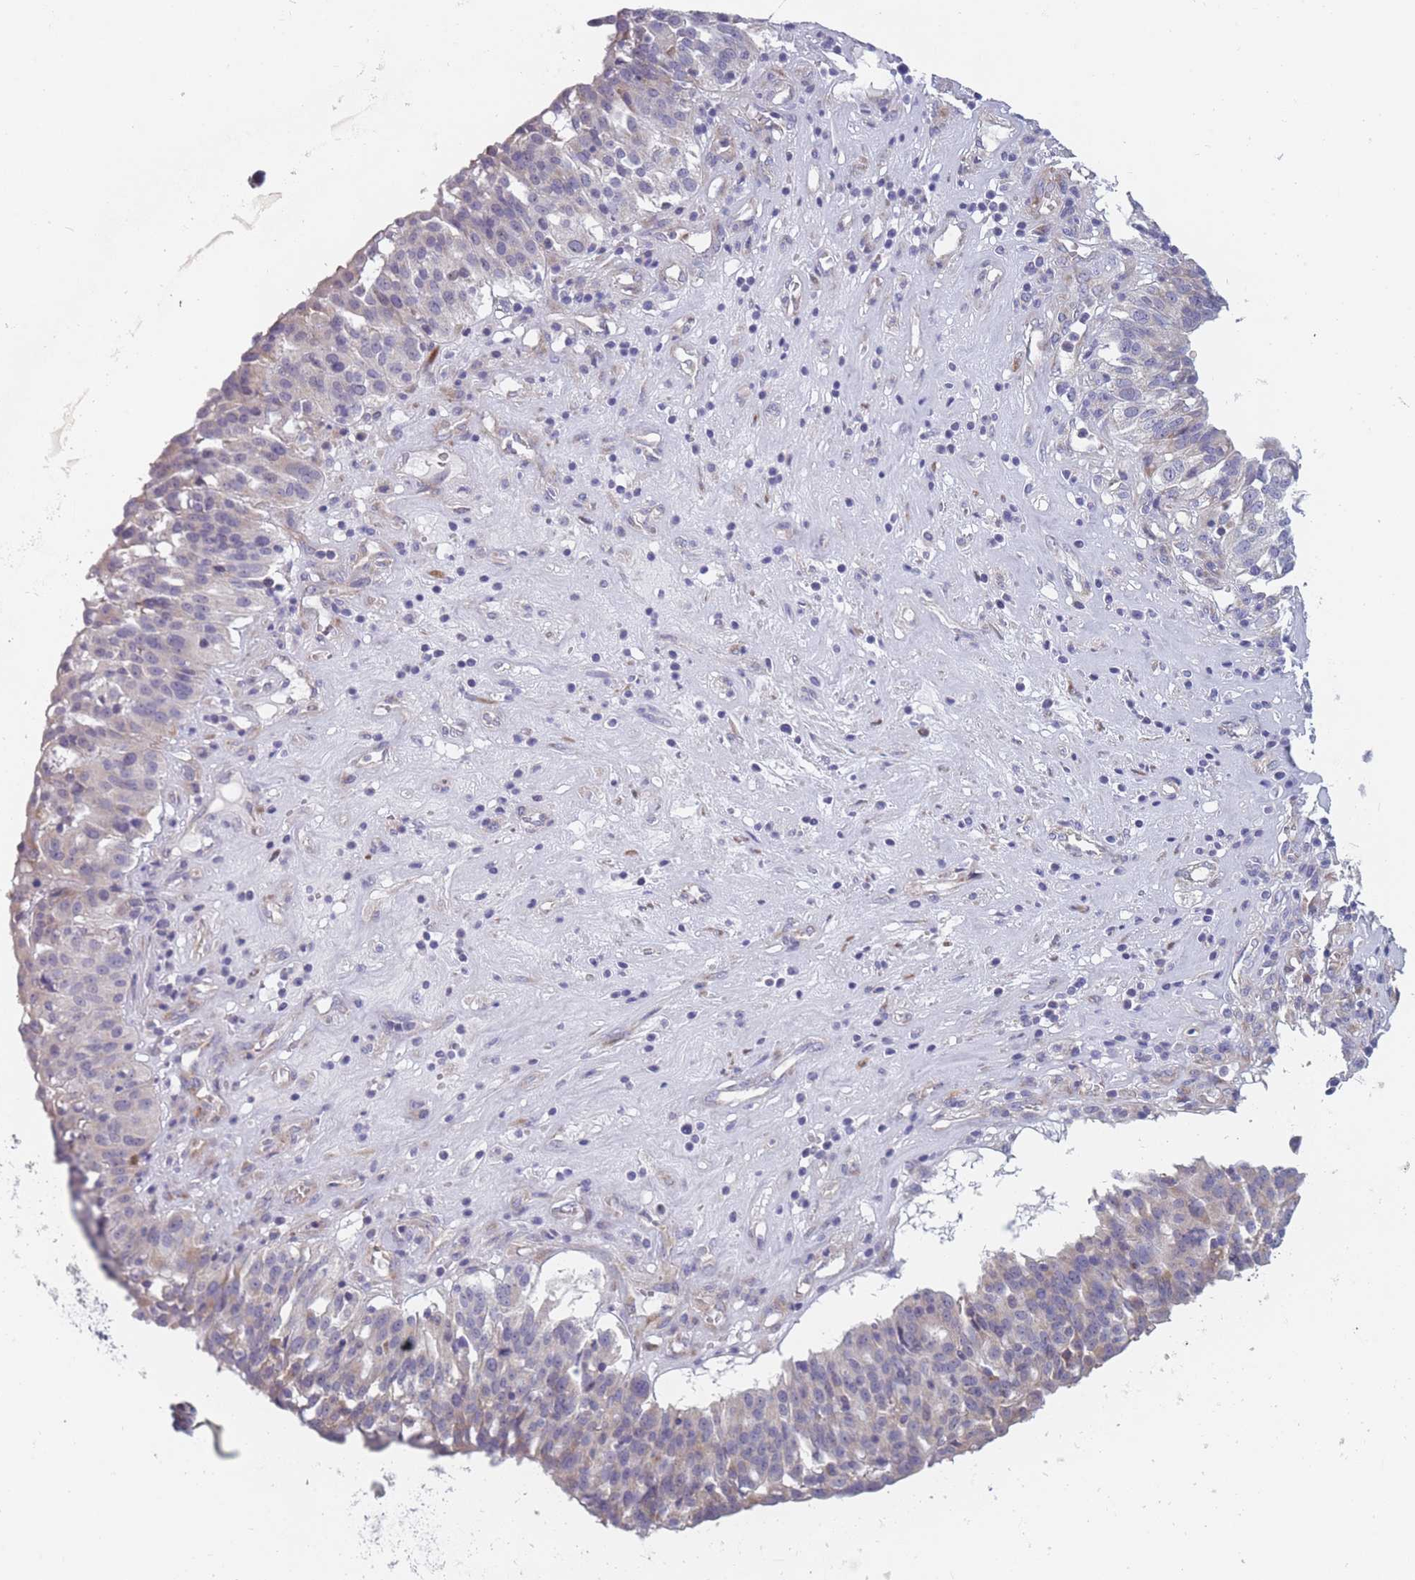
{"staining": {"intensity": "negative", "quantity": "none", "location": "none"}, "tissue": "ovarian cancer", "cell_type": "Tumor cells", "image_type": "cancer", "snomed": [{"axis": "morphology", "description": "Cystadenocarcinoma, serous, NOS"}, {"axis": "topography", "description": "Ovary"}], "caption": "This is an IHC photomicrograph of ovarian serous cystadenocarcinoma. There is no positivity in tumor cells.", "gene": "NDUFAF6", "patient": {"sex": "female", "age": 59}}